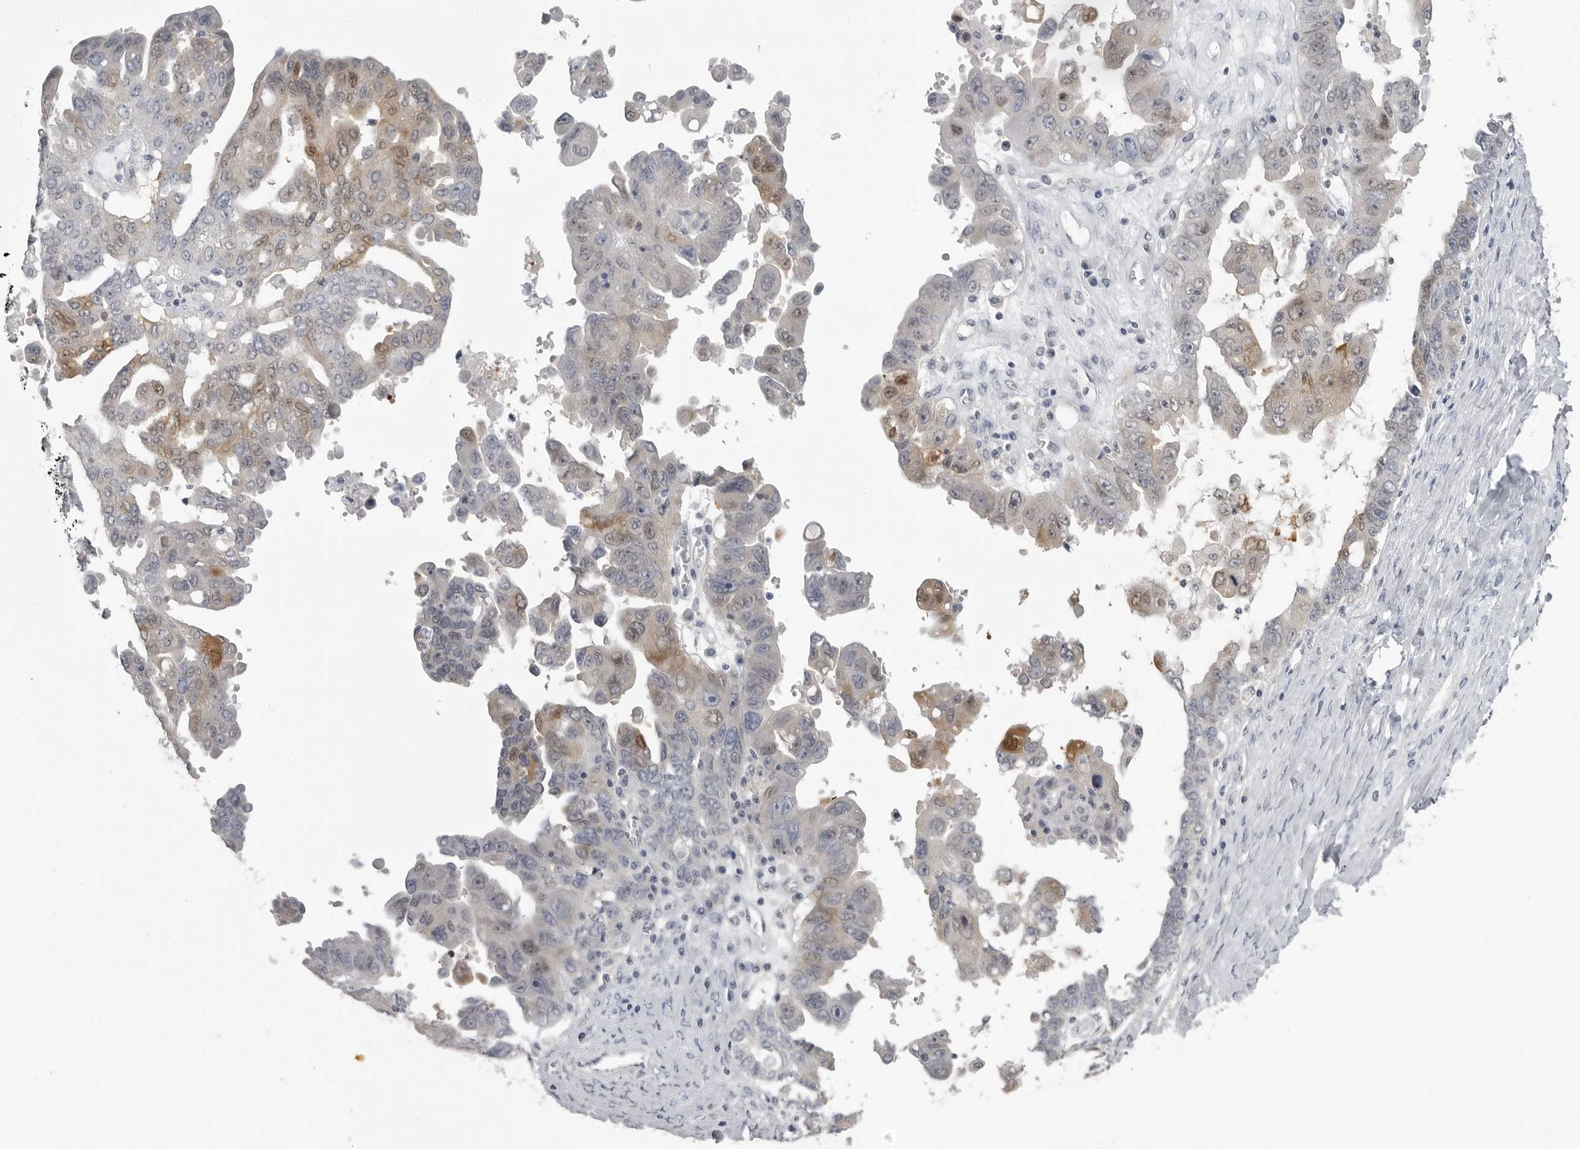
{"staining": {"intensity": "weak", "quantity": "<25%", "location": "cytoplasmic/membranous,nuclear"}, "tissue": "ovarian cancer", "cell_type": "Tumor cells", "image_type": "cancer", "snomed": [{"axis": "morphology", "description": "Carcinoma, endometroid"}, {"axis": "topography", "description": "Ovary"}], "caption": "Immunohistochemistry micrograph of neoplastic tissue: human endometroid carcinoma (ovarian) stained with DAB reveals no significant protein positivity in tumor cells. (Brightfield microscopy of DAB immunohistochemistry (IHC) at high magnification).", "gene": "GPN2", "patient": {"sex": "female", "age": 62}}